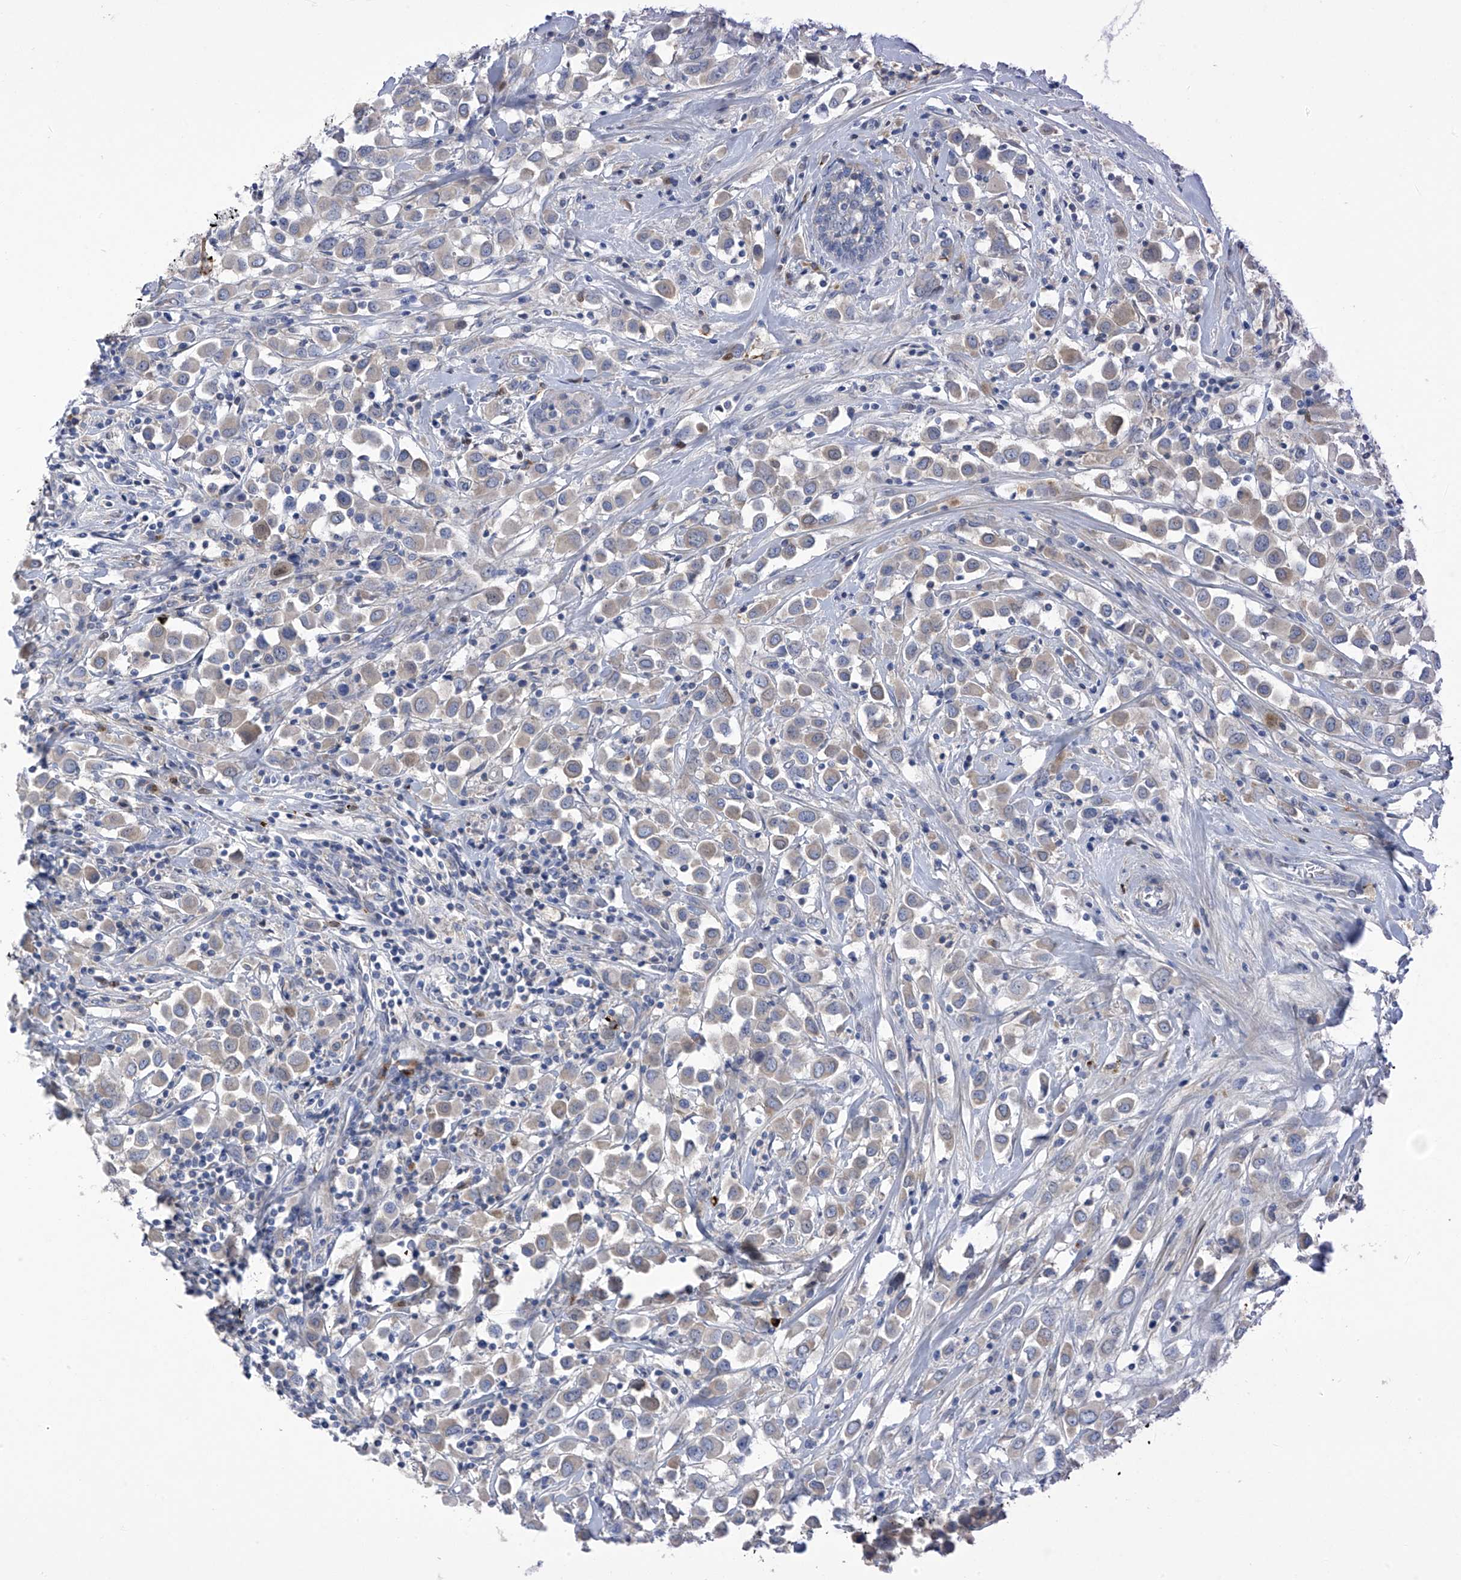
{"staining": {"intensity": "weak", "quantity": "25%-75%", "location": "cytoplasmic/membranous"}, "tissue": "breast cancer", "cell_type": "Tumor cells", "image_type": "cancer", "snomed": [{"axis": "morphology", "description": "Duct carcinoma"}, {"axis": "topography", "description": "Breast"}], "caption": "IHC (DAB (3,3'-diaminobenzidine)) staining of human intraductal carcinoma (breast) demonstrates weak cytoplasmic/membranous protein positivity in about 25%-75% of tumor cells.", "gene": "SLCO4A1", "patient": {"sex": "female", "age": 61}}